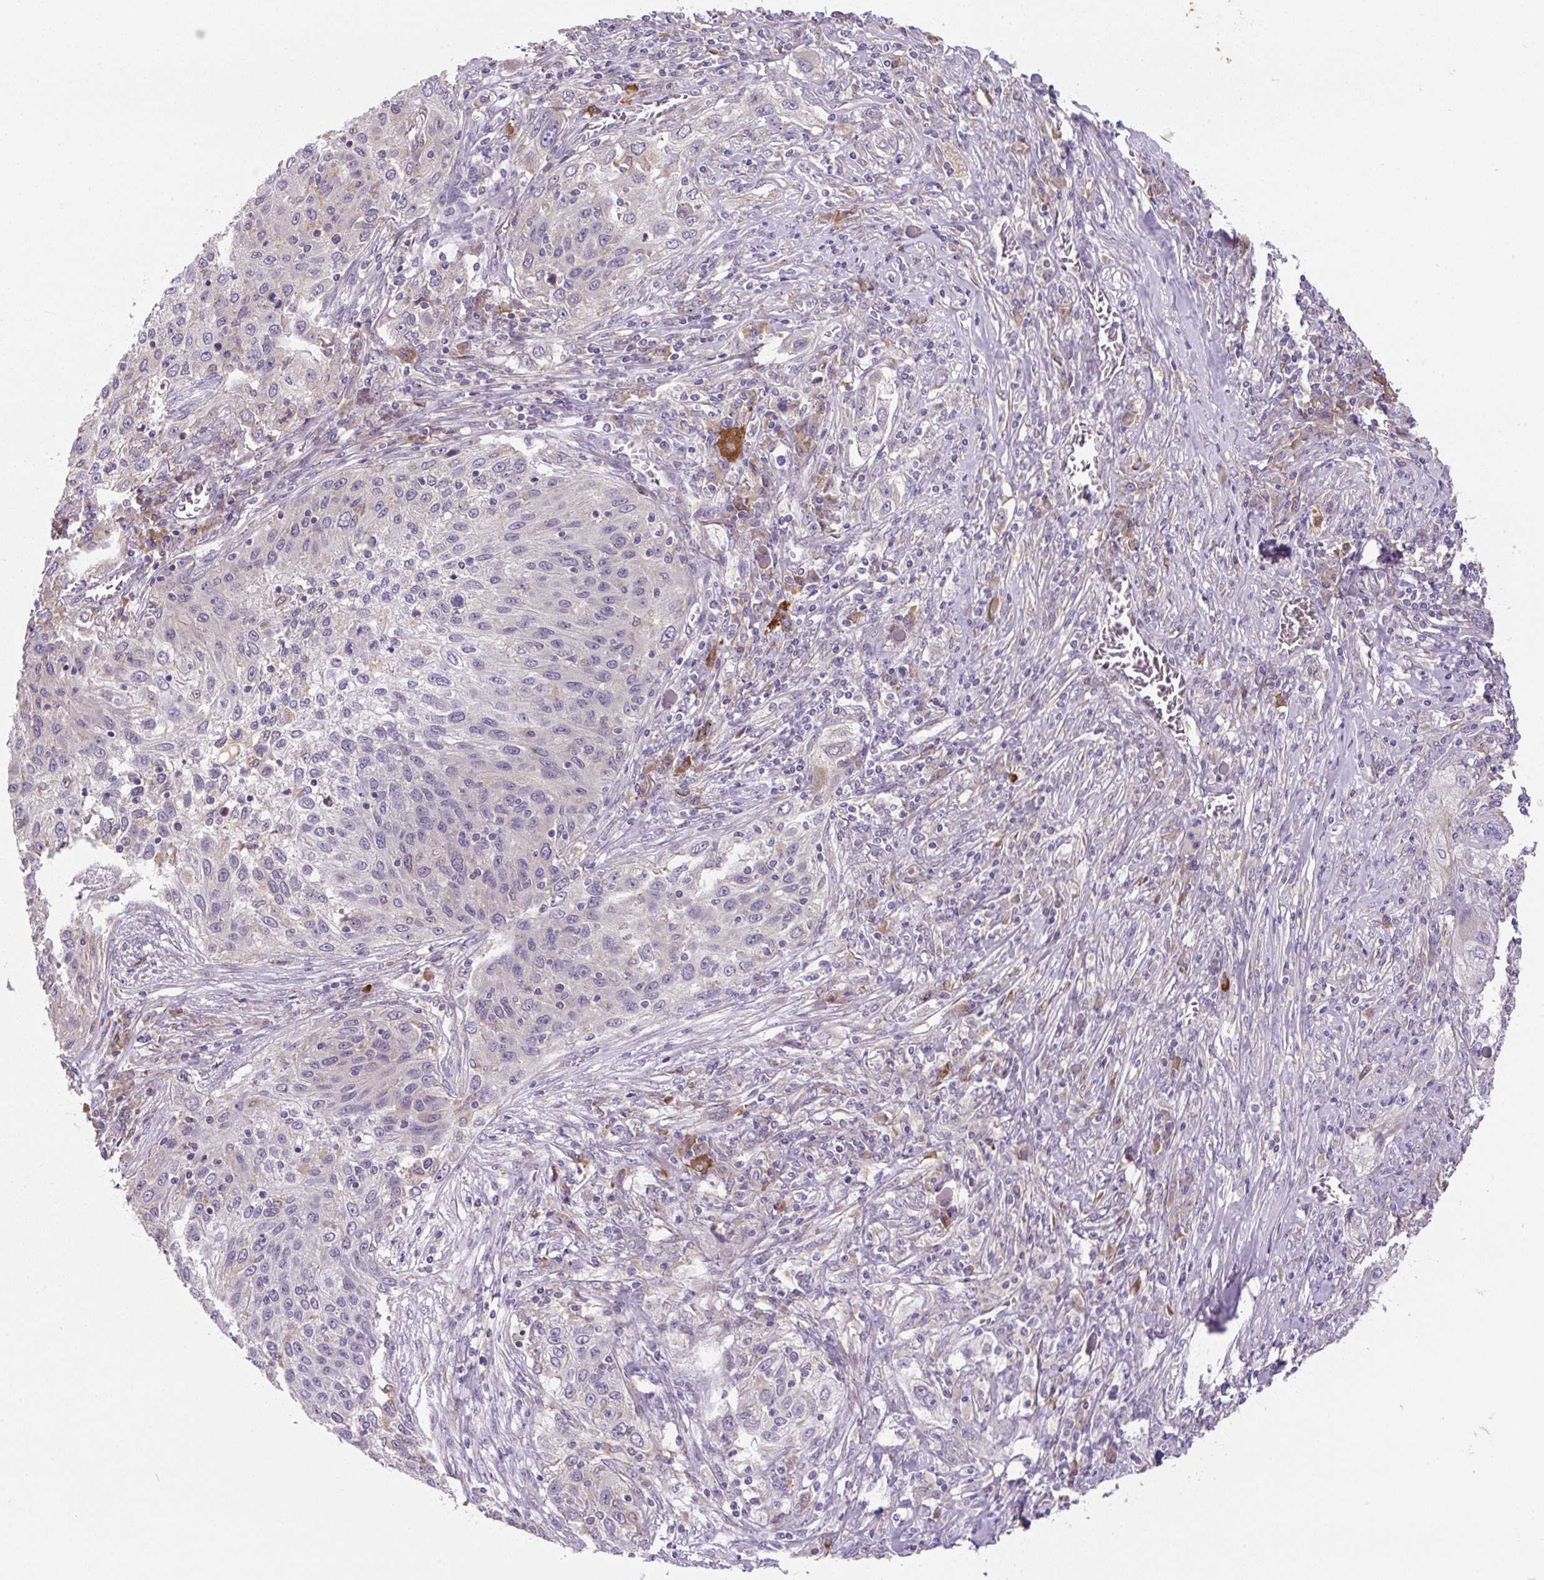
{"staining": {"intensity": "negative", "quantity": "none", "location": "none"}, "tissue": "lung cancer", "cell_type": "Tumor cells", "image_type": "cancer", "snomed": [{"axis": "morphology", "description": "Squamous cell carcinoma, NOS"}, {"axis": "topography", "description": "Lung"}], "caption": "Squamous cell carcinoma (lung) was stained to show a protein in brown. There is no significant expression in tumor cells.", "gene": "FZD5", "patient": {"sex": "female", "age": 69}}